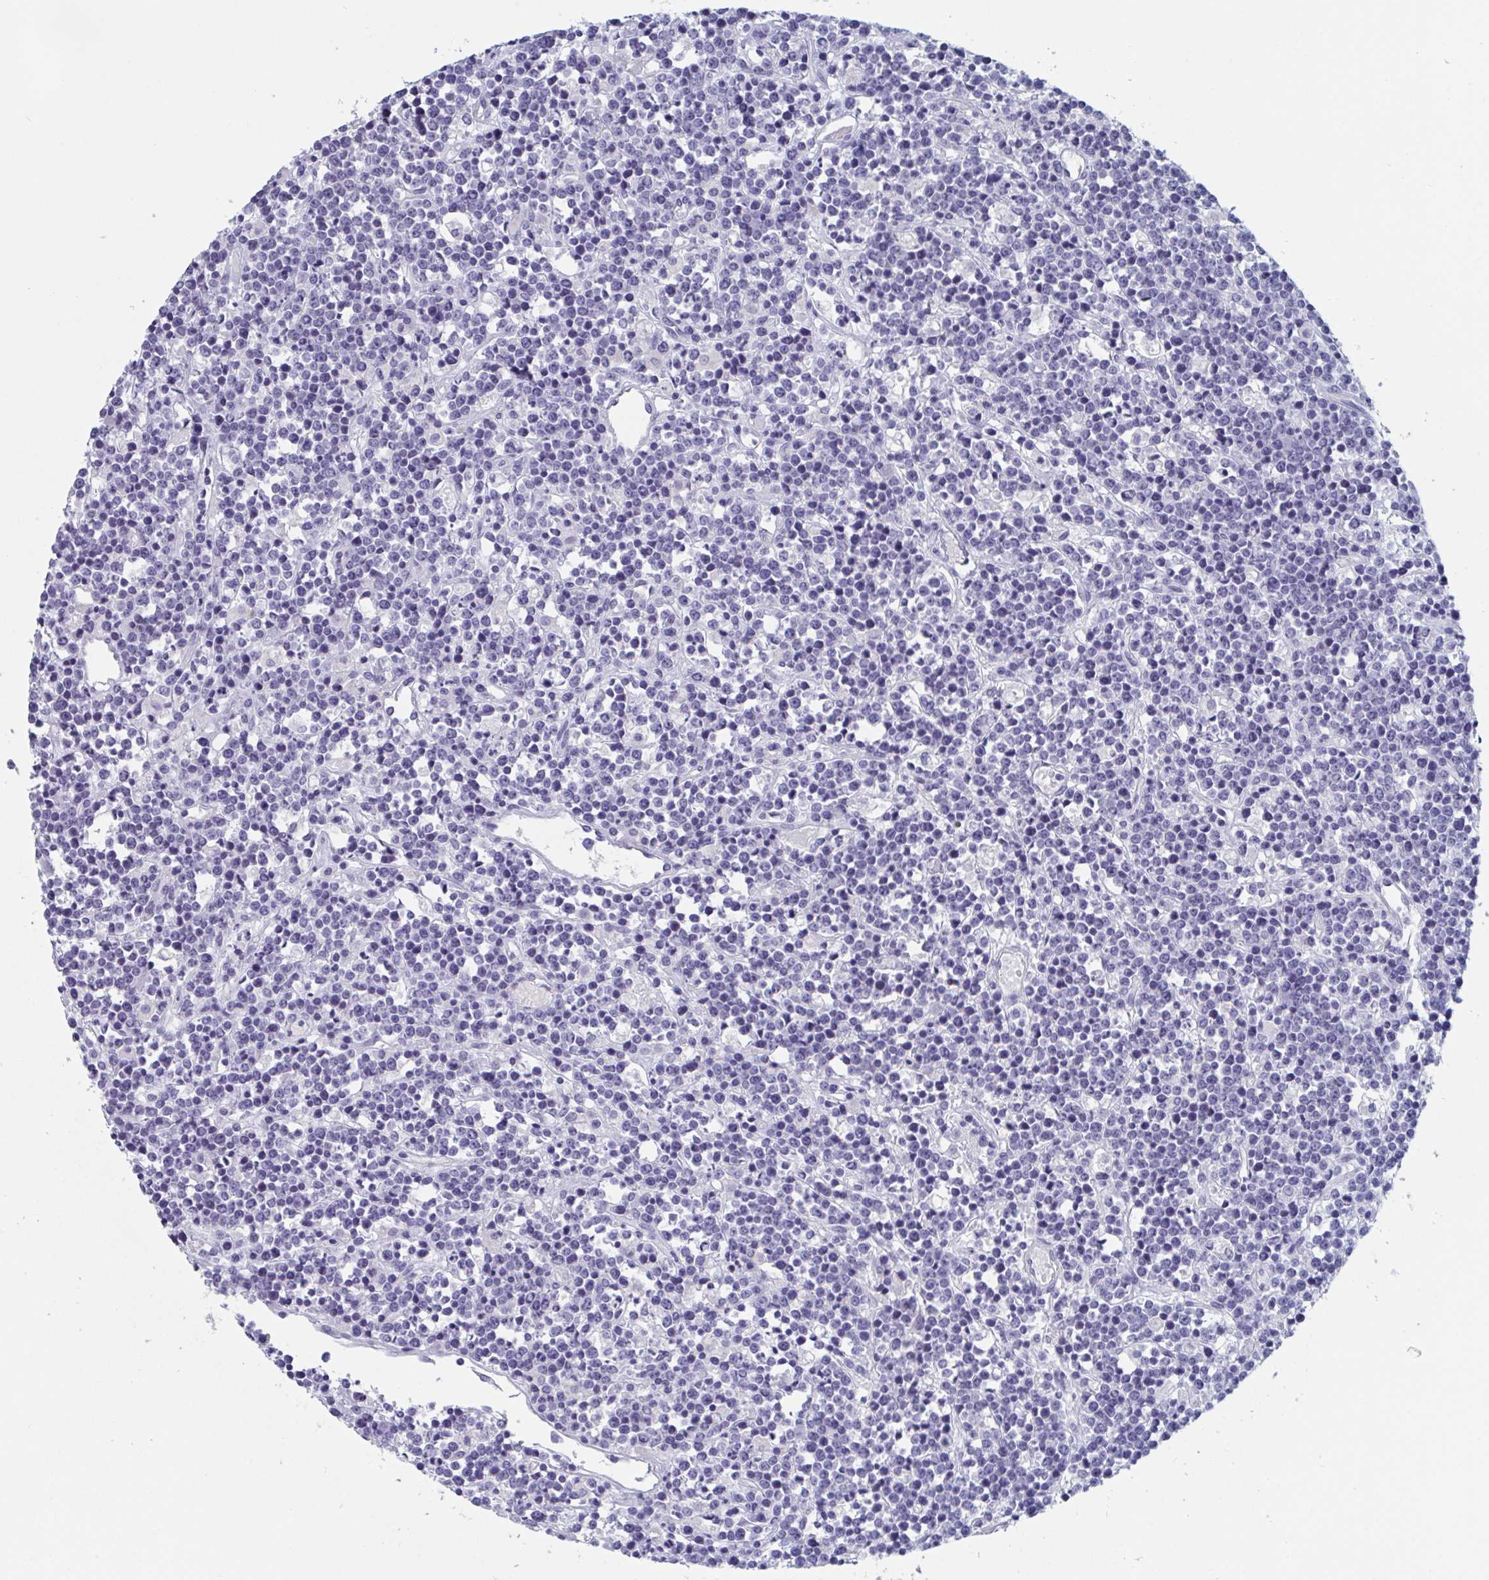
{"staining": {"intensity": "negative", "quantity": "none", "location": "none"}, "tissue": "lymphoma", "cell_type": "Tumor cells", "image_type": "cancer", "snomed": [{"axis": "morphology", "description": "Malignant lymphoma, non-Hodgkin's type, High grade"}, {"axis": "topography", "description": "Ovary"}], "caption": "Immunohistochemistry (IHC) micrograph of neoplastic tissue: human lymphoma stained with DAB demonstrates no significant protein staining in tumor cells.", "gene": "DPEP3", "patient": {"sex": "female", "age": 56}}